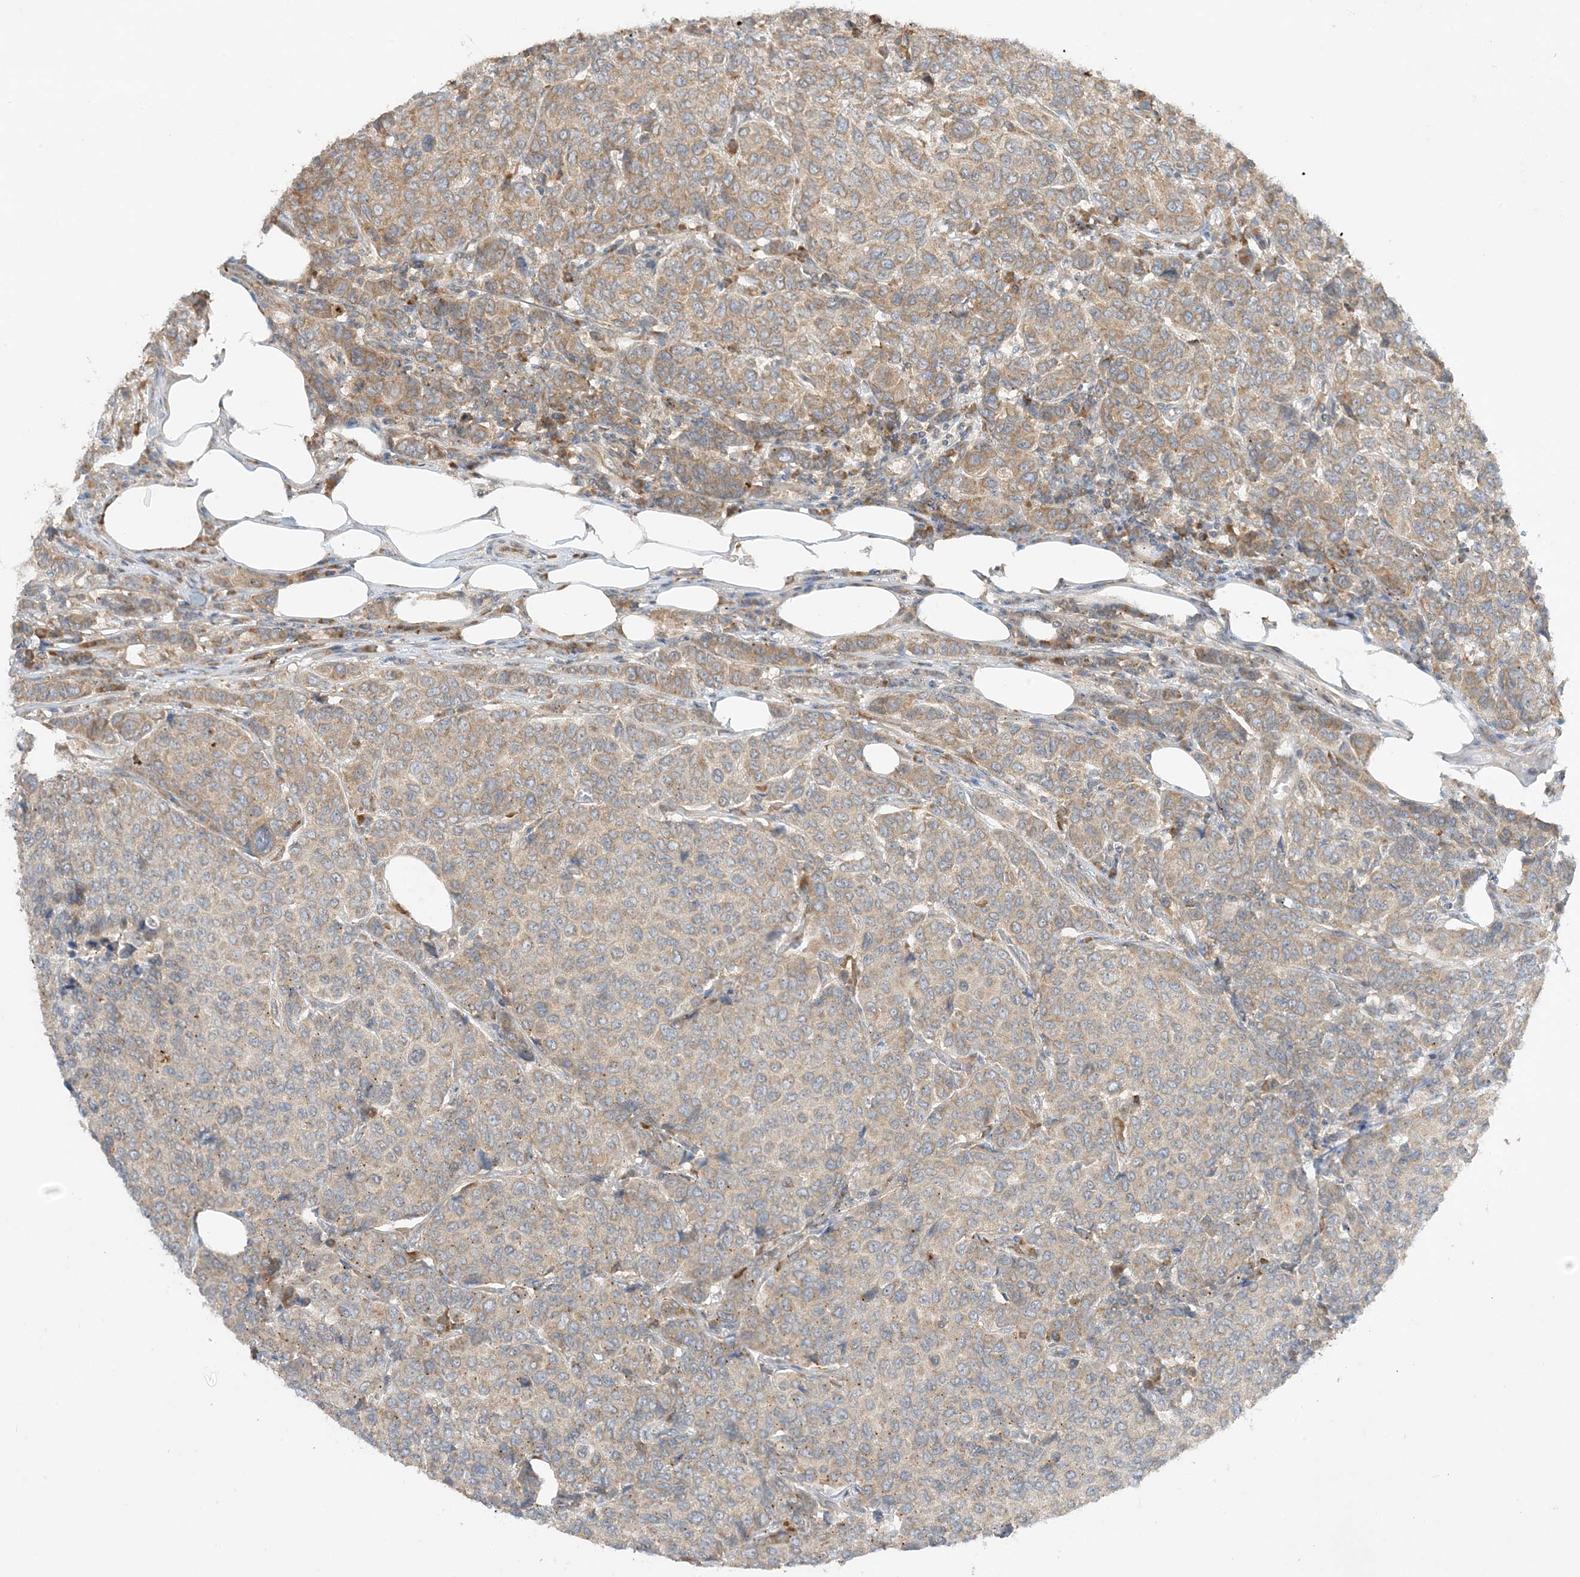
{"staining": {"intensity": "moderate", "quantity": "25%-75%", "location": "cytoplasmic/membranous"}, "tissue": "breast cancer", "cell_type": "Tumor cells", "image_type": "cancer", "snomed": [{"axis": "morphology", "description": "Duct carcinoma"}, {"axis": "topography", "description": "Breast"}], "caption": "The histopathology image demonstrates immunohistochemical staining of breast cancer. There is moderate cytoplasmic/membranous expression is appreciated in about 25%-75% of tumor cells.", "gene": "RPP40", "patient": {"sex": "female", "age": 55}}